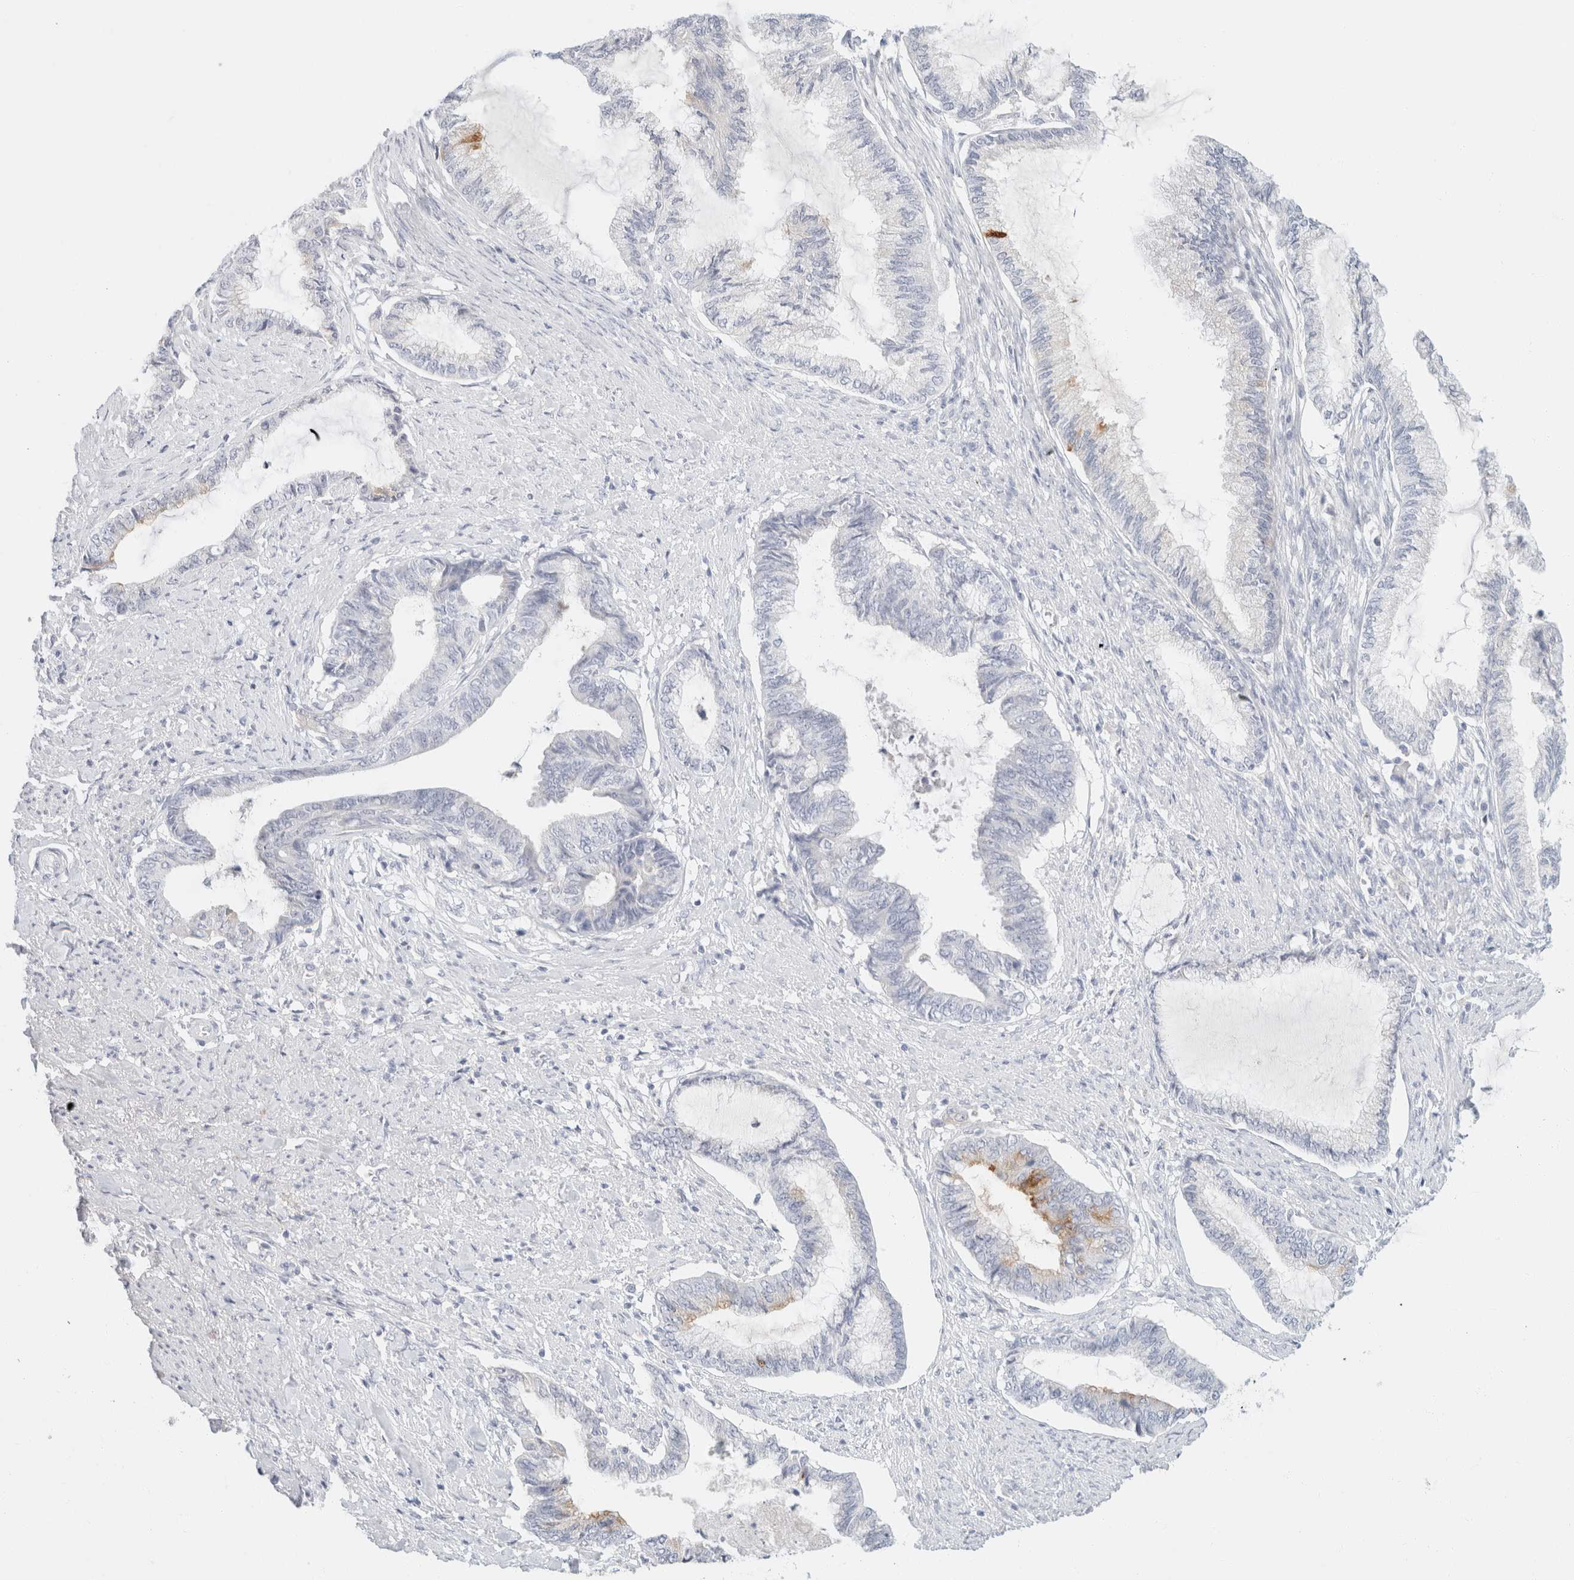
{"staining": {"intensity": "weak", "quantity": "<25%", "location": "cytoplasmic/membranous"}, "tissue": "endometrial cancer", "cell_type": "Tumor cells", "image_type": "cancer", "snomed": [{"axis": "morphology", "description": "Adenocarcinoma, NOS"}, {"axis": "topography", "description": "Endometrium"}], "caption": "Endometrial cancer (adenocarcinoma) stained for a protein using immunohistochemistry (IHC) exhibits no expression tumor cells.", "gene": "KRT20", "patient": {"sex": "female", "age": 86}}